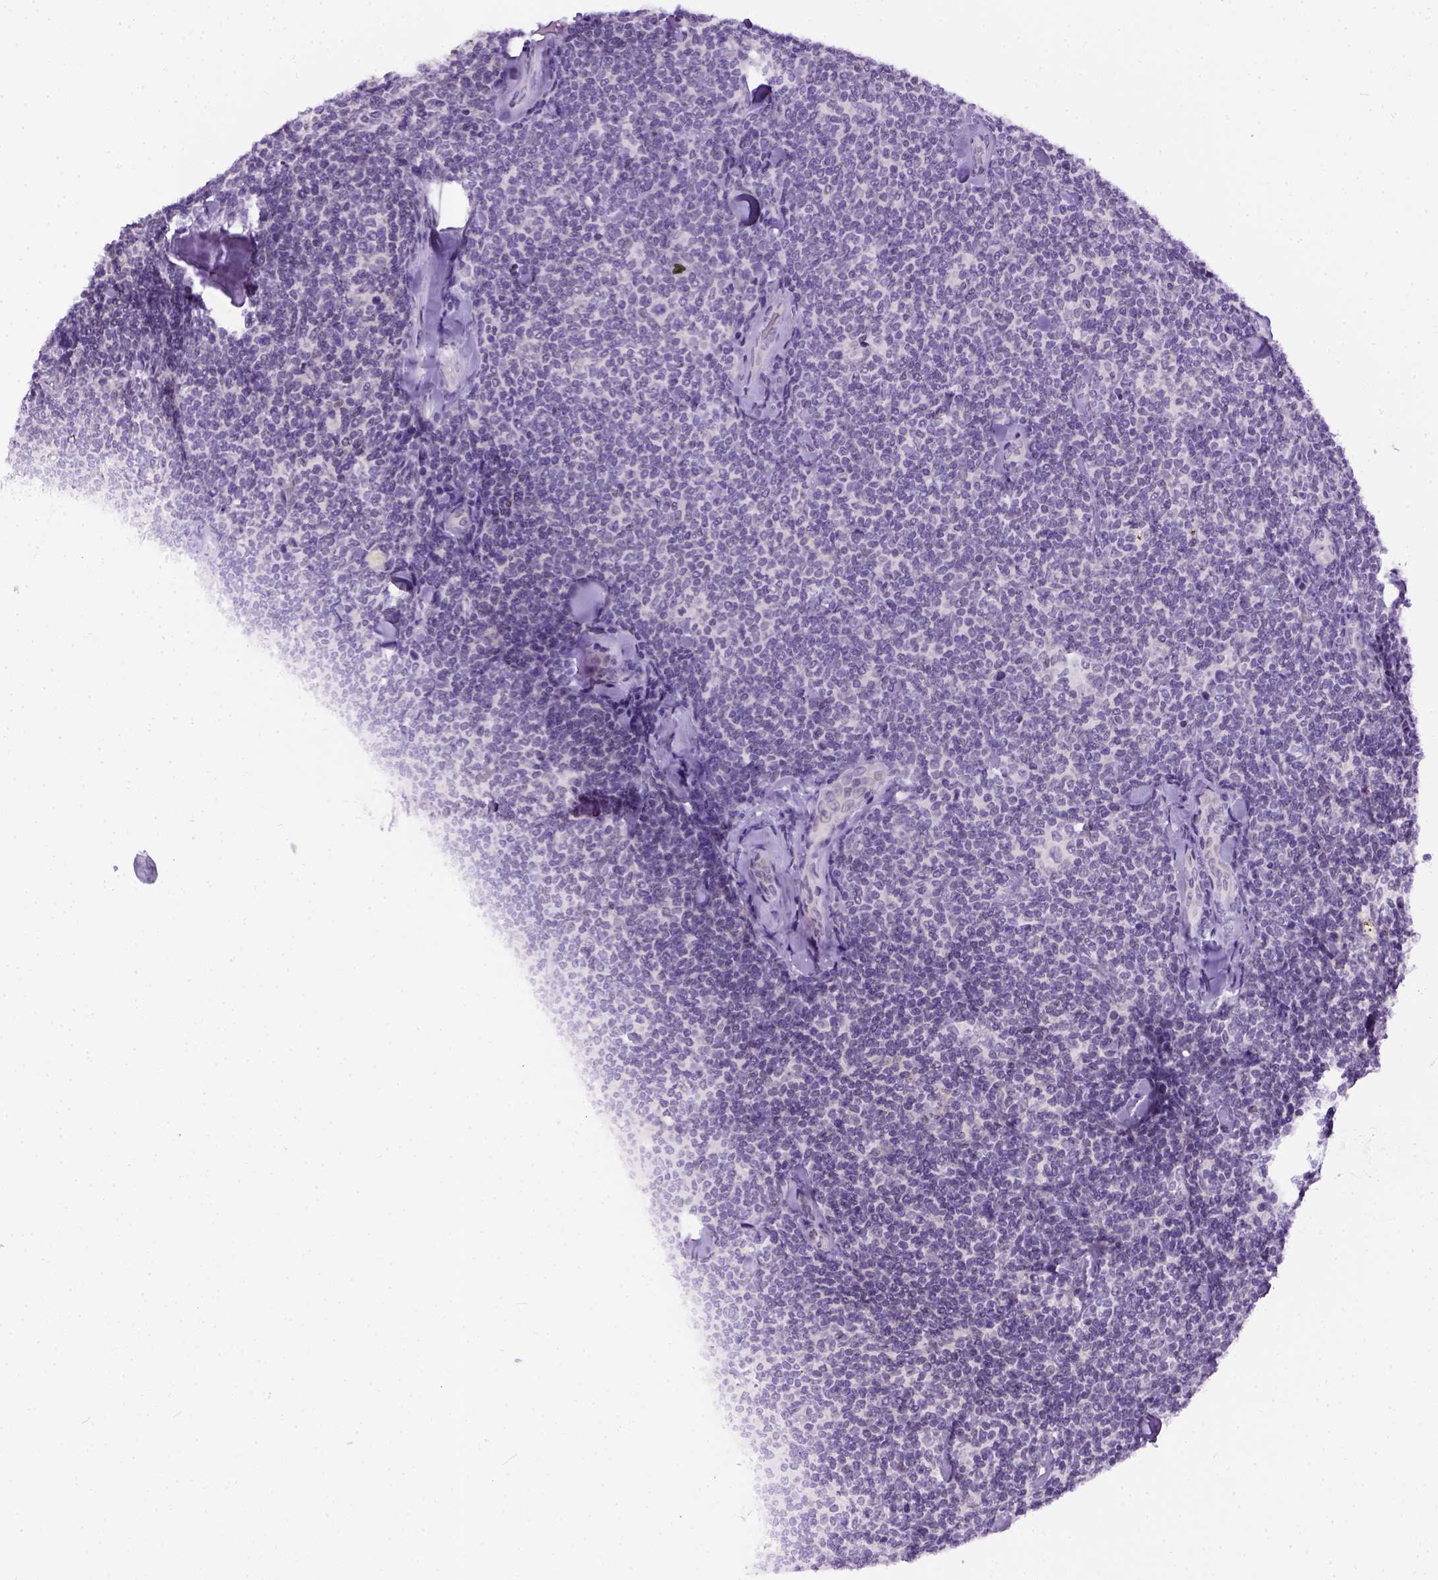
{"staining": {"intensity": "negative", "quantity": "none", "location": "none"}, "tissue": "lymphoma", "cell_type": "Tumor cells", "image_type": "cancer", "snomed": [{"axis": "morphology", "description": "Malignant lymphoma, non-Hodgkin's type, Low grade"}, {"axis": "topography", "description": "Lymph node"}], "caption": "Immunohistochemistry of human malignant lymphoma, non-Hodgkin's type (low-grade) exhibits no positivity in tumor cells.", "gene": "FAM184B", "patient": {"sex": "female", "age": 56}}